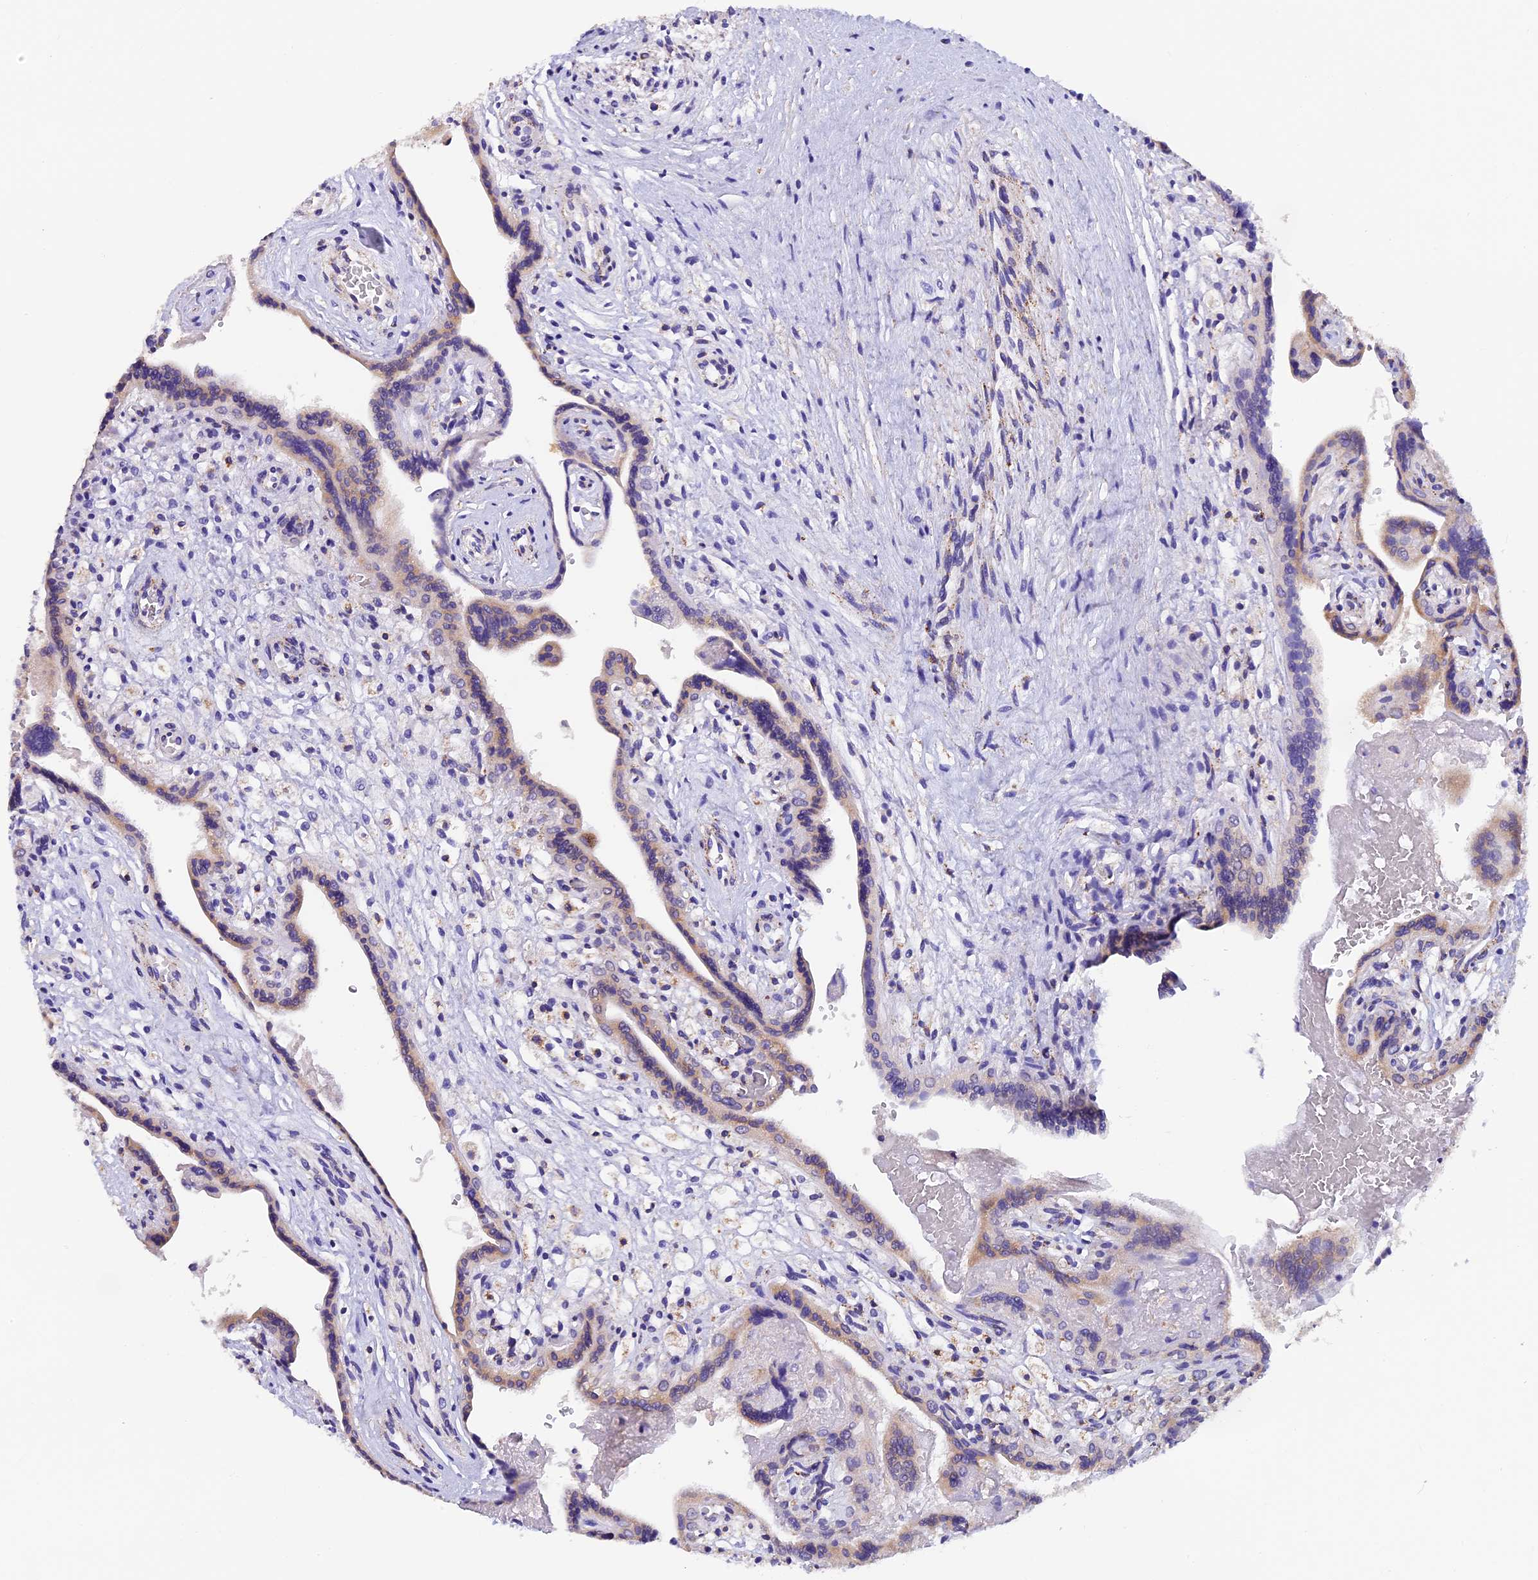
{"staining": {"intensity": "moderate", "quantity": "25%-75%", "location": "cytoplasmic/membranous"}, "tissue": "placenta", "cell_type": "Trophoblastic cells", "image_type": "normal", "snomed": [{"axis": "morphology", "description": "Normal tissue, NOS"}, {"axis": "topography", "description": "Placenta"}], "caption": "Protein staining exhibits moderate cytoplasmic/membranous positivity in about 25%-75% of trophoblastic cells in unremarkable placenta. (DAB IHC, brown staining for protein, blue staining for nuclei).", "gene": "SLC8B1", "patient": {"sex": "female", "age": 37}}